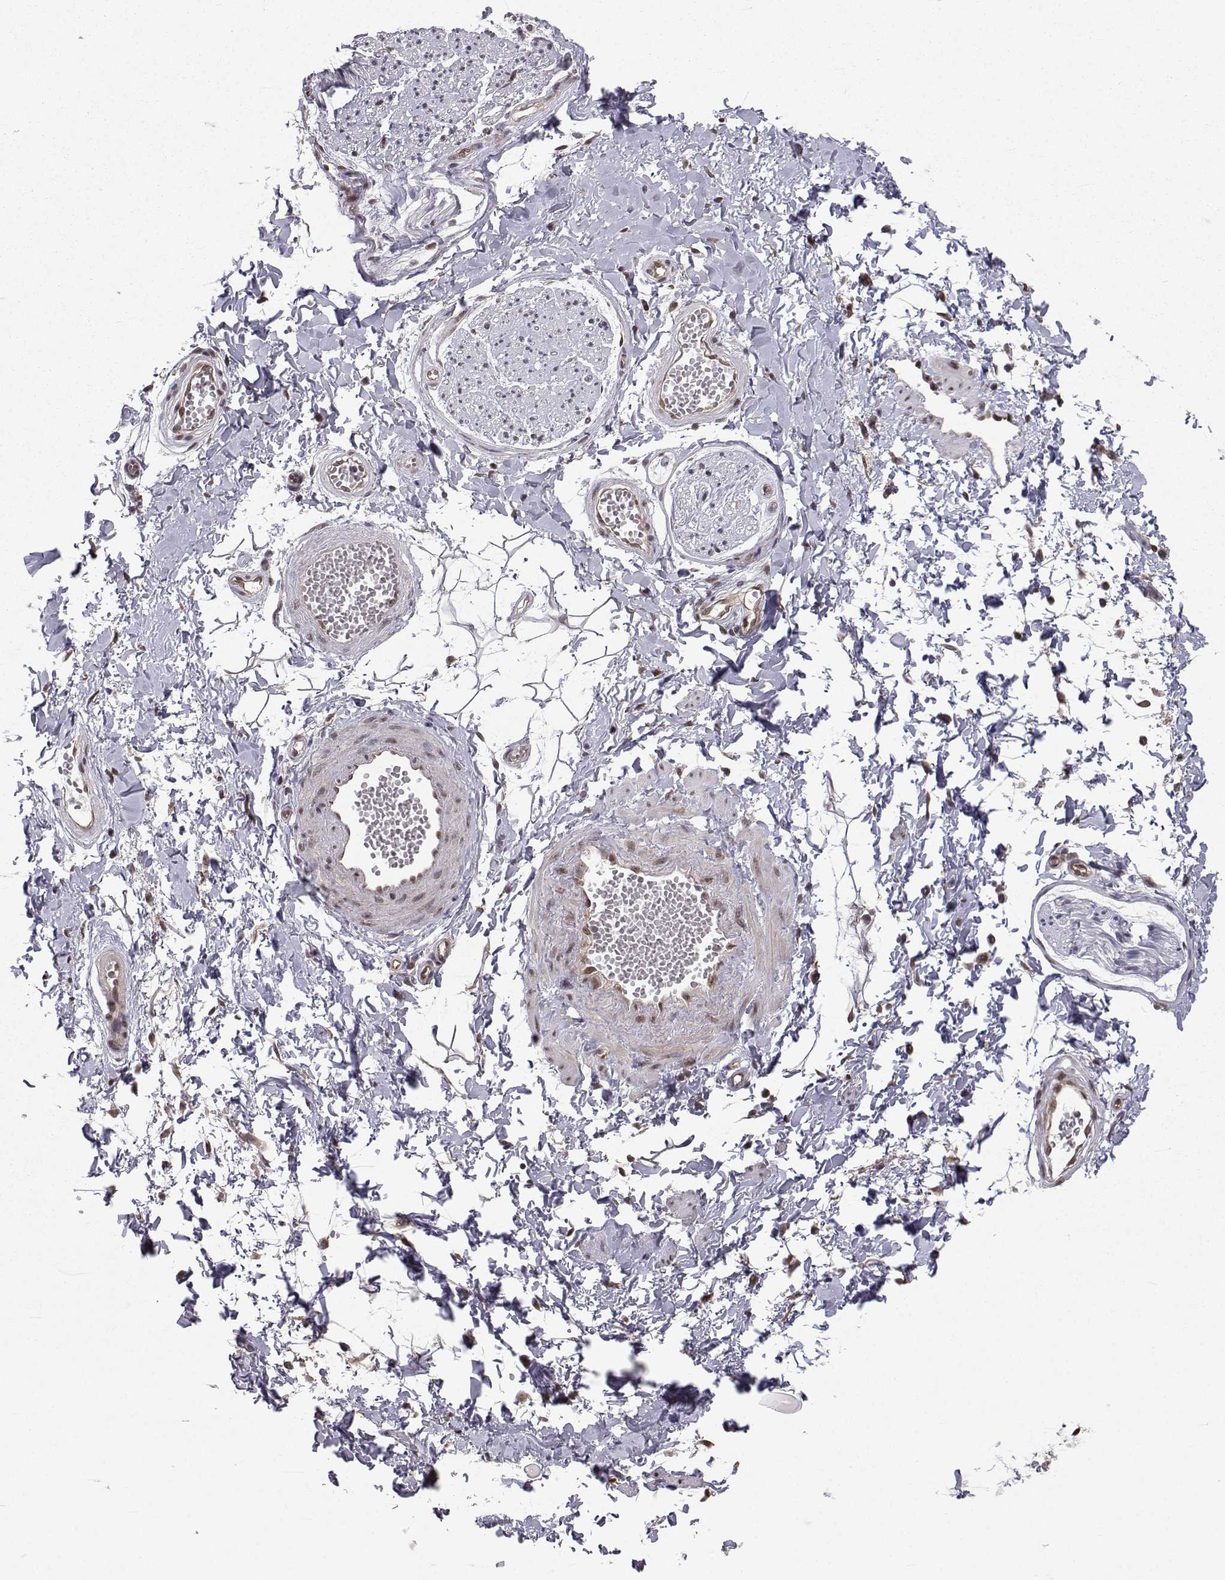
{"staining": {"intensity": "moderate", "quantity": "<25%", "location": "nuclear"}, "tissue": "adipose tissue", "cell_type": "Adipocytes", "image_type": "normal", "snomed": [{"axis": "morphology", "description": "Normal tissue, NOS"}, {"axis": "topography", "description": "Smooth muscle"}, {"axis": "topography", "description": "Peripheral nerve tissue"}], "caption": "A photomicrograph of adipose tissue stained for a protein displays moderate nuclear brown staining in adipocytes. The protein is shown in brown color, while the nuclei are stained blue.", "gene": "PKN2", "patient": {"sex": "male", "age": 22}}